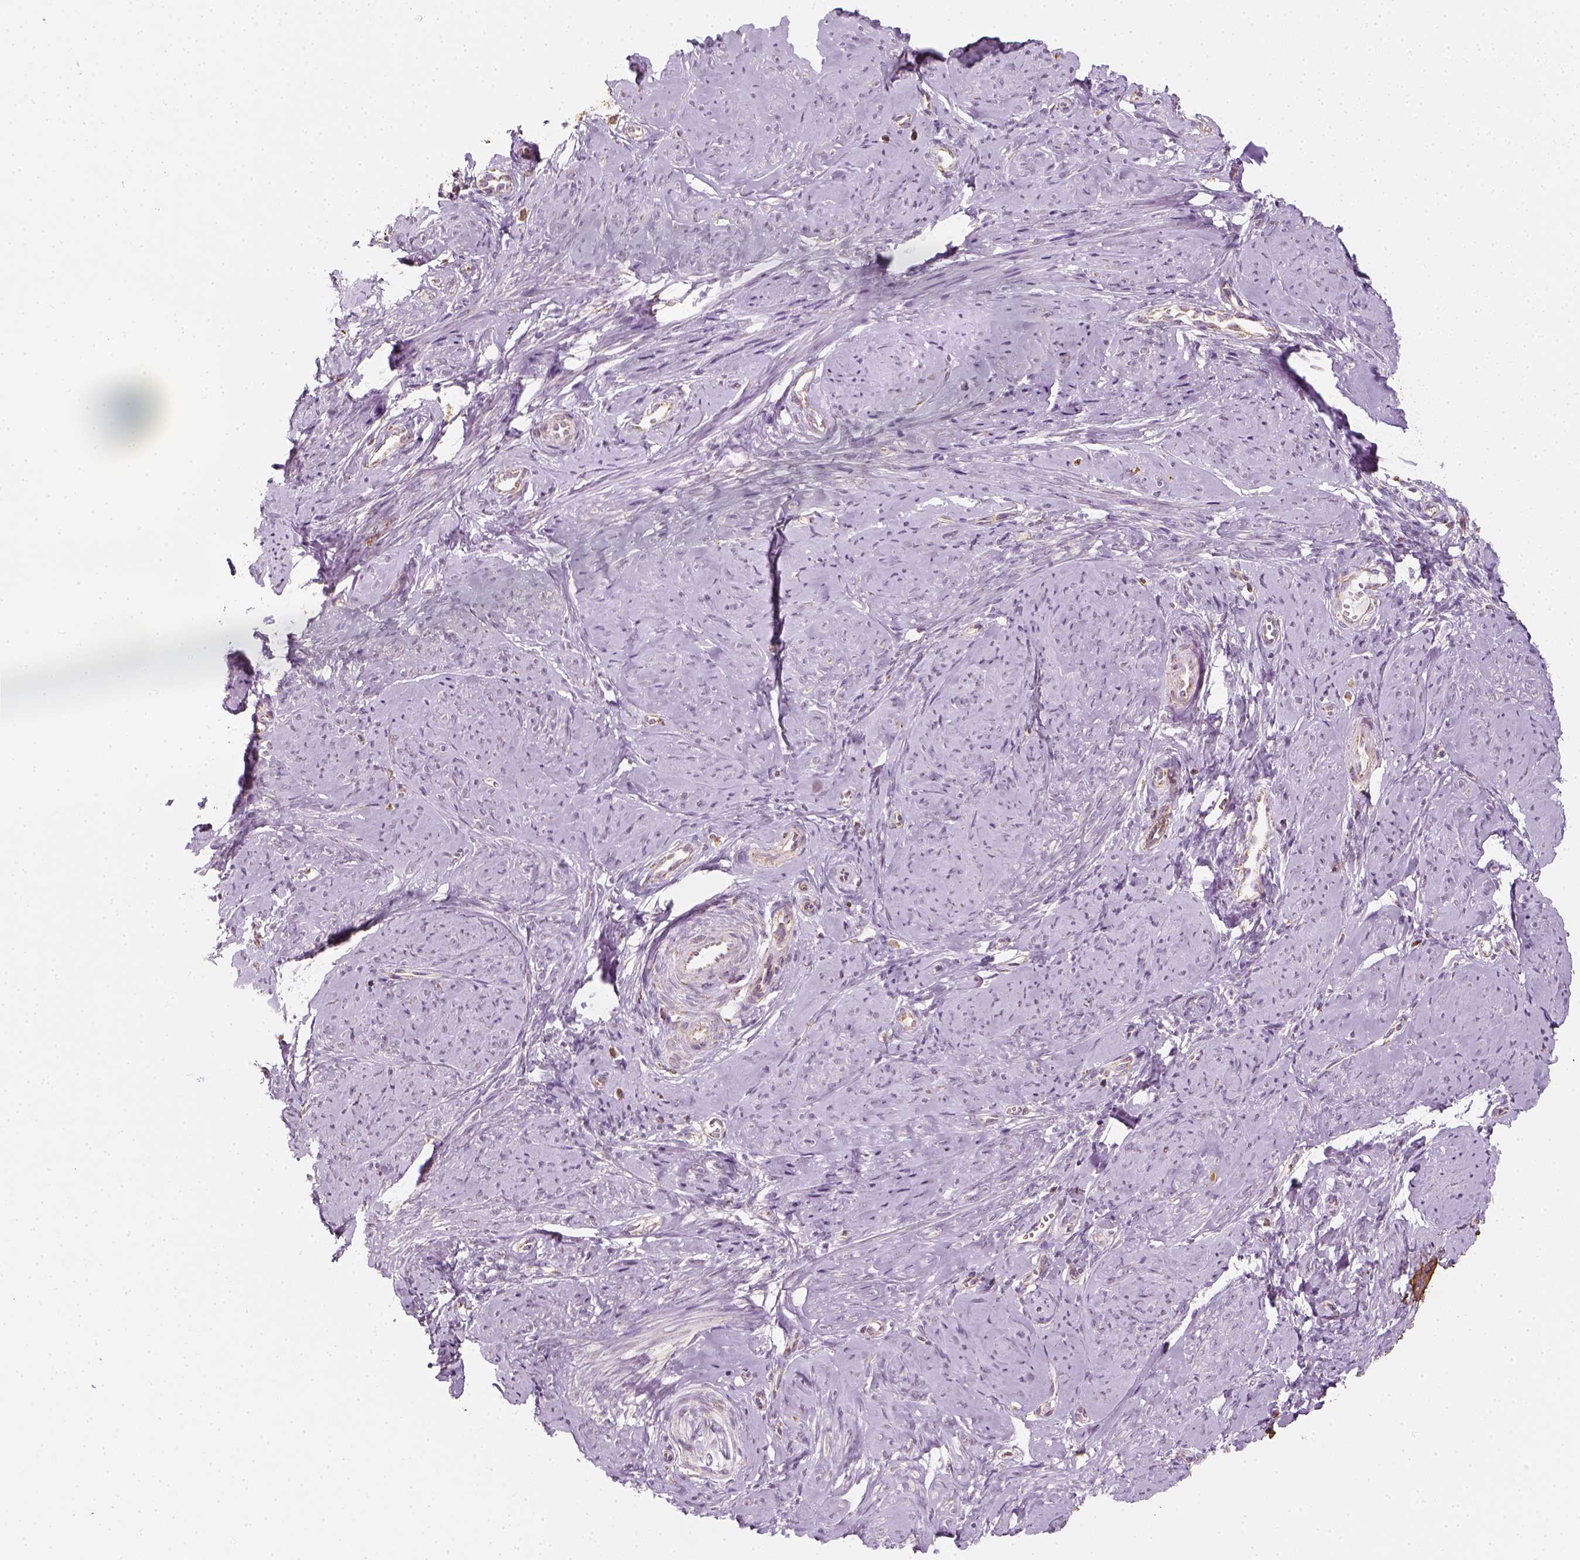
{"staining": {"intensity": "negative", "quantity": "none", "location": "none"}, "tissue": "smooth muscle", "cell_type": "Smooth muscle cells", "image_type": "normal", "snomed": [{"axis": "morphology", "description": "Normal tissue, NOS"}, {"axis": "topography", "description": "Smooth muscle"}], "caption": "High power microscopy photomicrograph of an IHC photomicrograph of benign smooth muscle, revealing no significant staining in smooth muscle cells. (DAB (3,3'-diaminobenzidine) immunohistochemistry (IHC), high magnification).", "gene": "LCA5", "patient": {"sex": "female", "age": 48}}